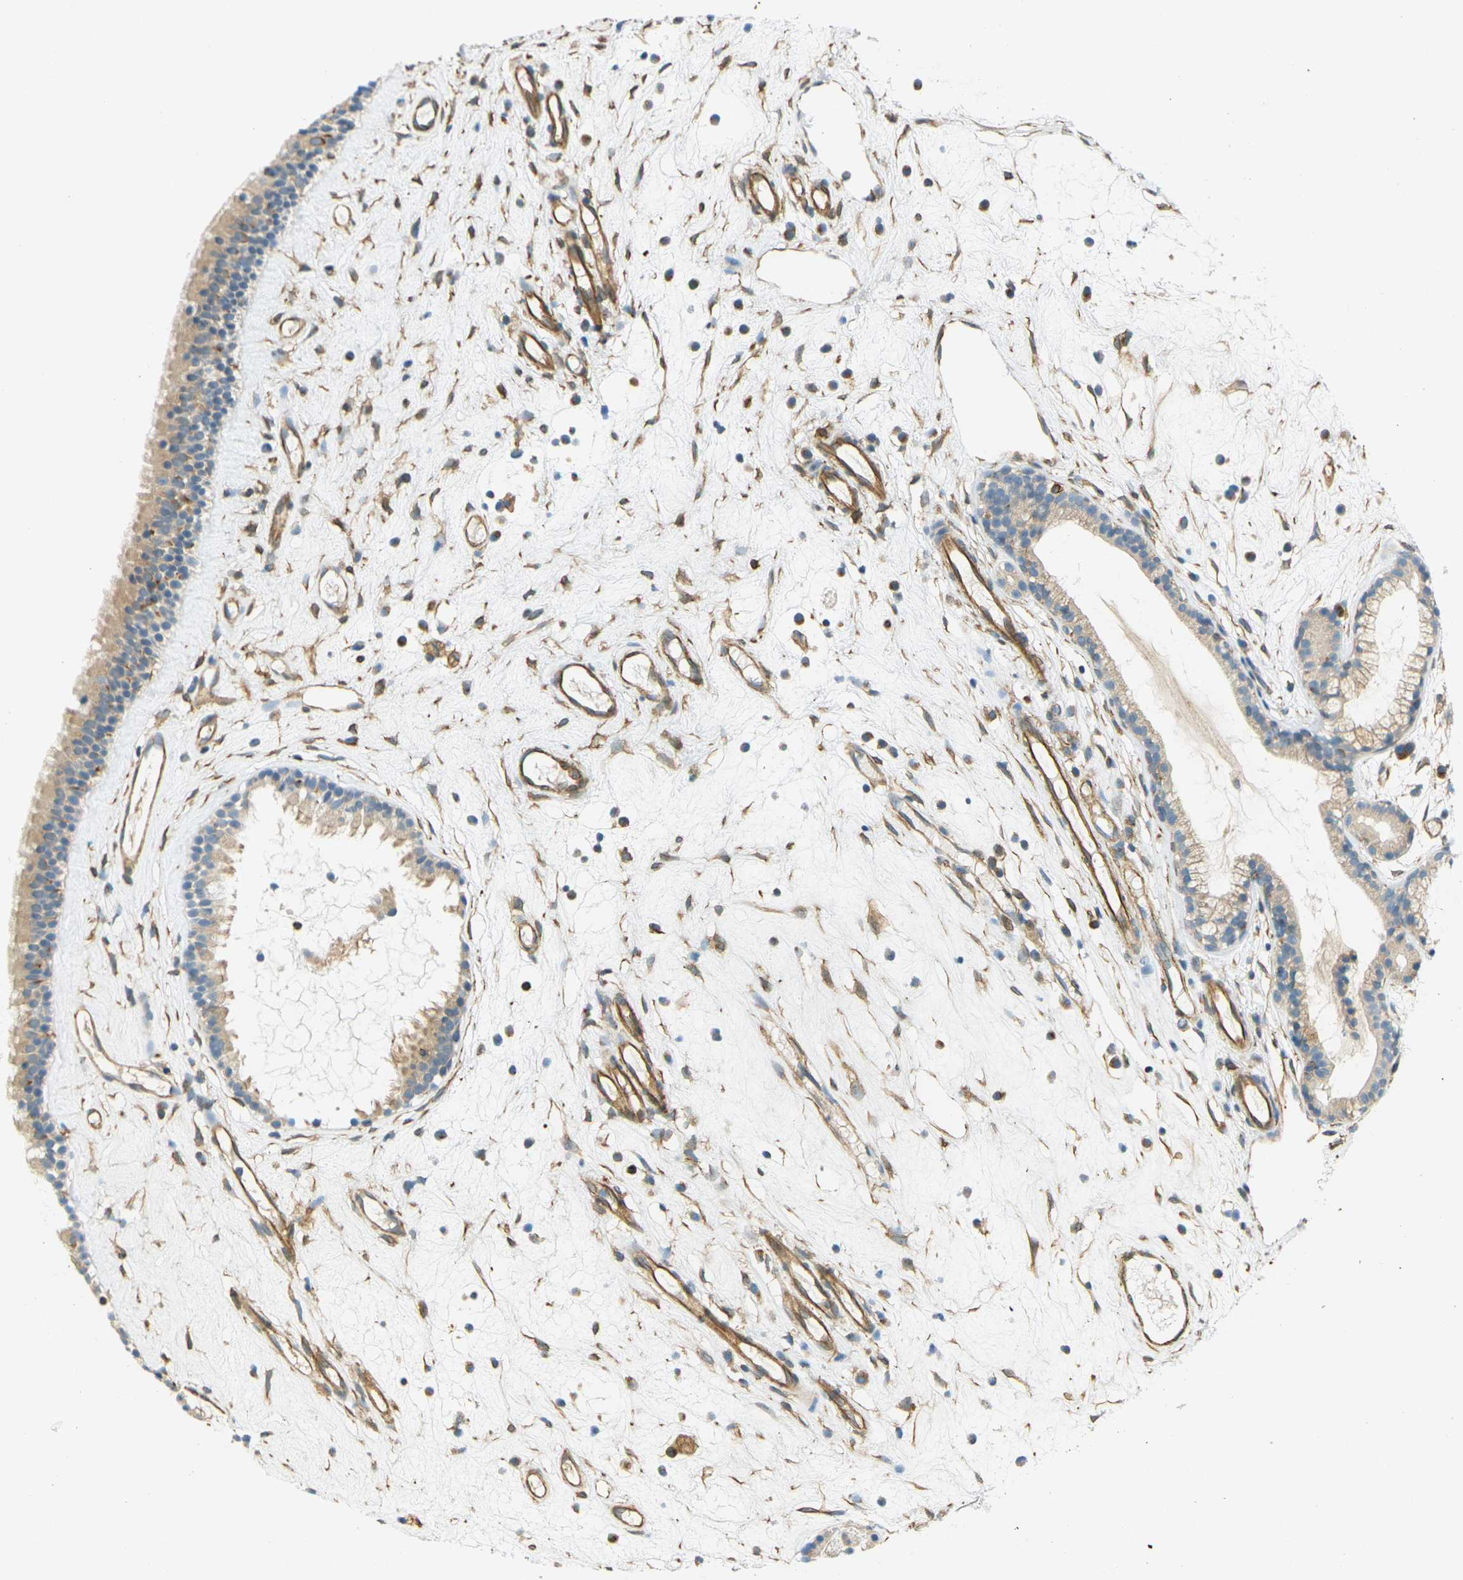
{"staining": {"intensity": "weak", "quantity": ">75%", "location": "cytoplasmic/membranous"}, "tissue": "nasopharynx", "cell_type": "Respiratory epithelial cells", "image_type": "normal", "snomed": [{"axis": "morphology", "description": "Normal tissue, NOS"}, {"axis": "morphology", "description": "Inflammation, NOS"}, {"axis": "topography", "description": "Nasopharynx"}], "caption": "Immunohistochemical staining of unremarkable human nasopharynx exhibits weak cytoplasmic/membranous protein positivity in about >75% of respiratory epithelial cells.", "gene": "CYTH3", "patient": {"sex": "male", "age": 29}}